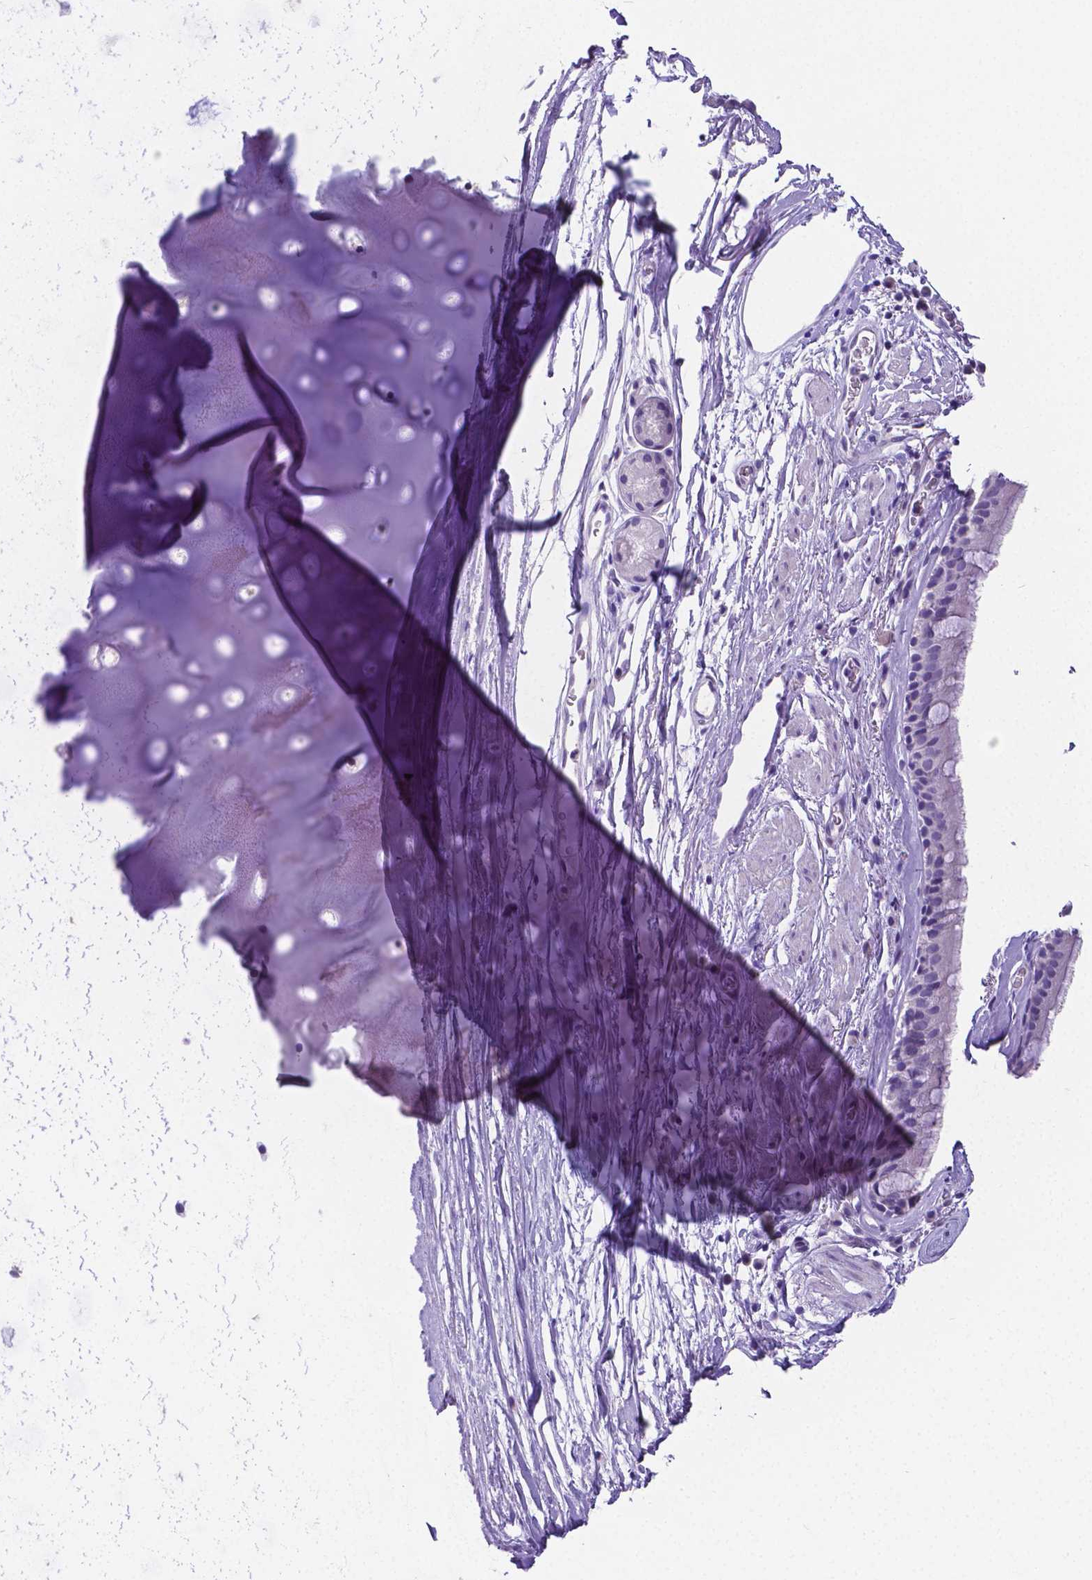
{"staining": {"intensity": "negative", "quantity": "none", "location": "none"}, "tissue": "bronchus", "cell_type": "Respiratory epithelial cells", "image_type": "normal", "snomed": [{"axis": "morphology", "description": "Normal tissue, NOS"}, {"axis": "topography", "description": "Cartilage tissue"}, {"axis": "topography", "description": "Bronchus"}], "caption": "Immunohistochemistry (IHC) of normal human bronchus demonstrates no expression in respiratory epithelial cells. (DAB (3,3'-diaminobenzidine) immunohistochemistry visualized using brightfield microscopy, high magnification).", "gene": "SATB2", "patient": {"sex": "male", "age": 58}}